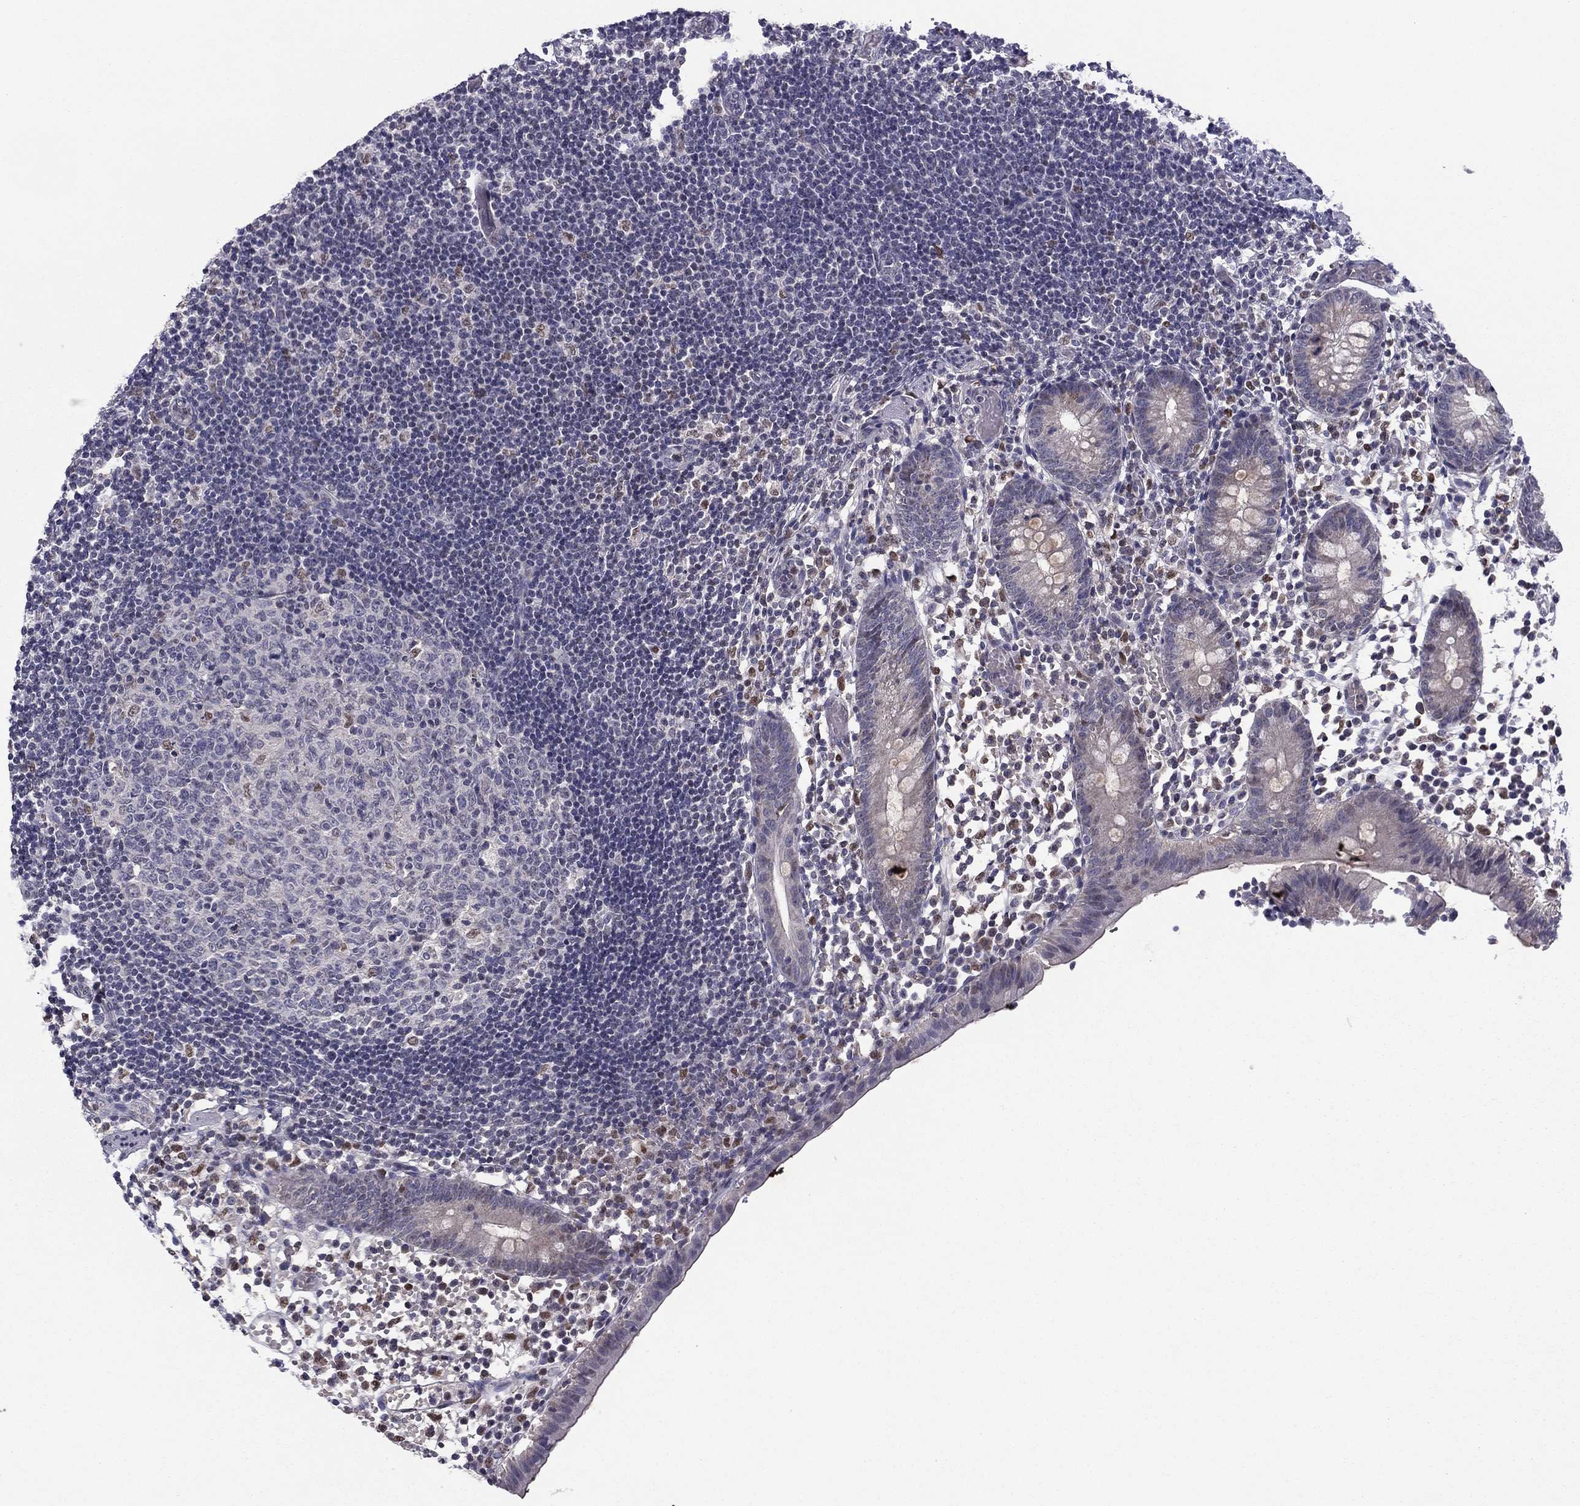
{"staining": {"intensity": "negative", "quantity": "none", "location": "none"}, "tissue": "appendix", "cell_type": "Glandular cells", "image_type": "normal", "snomed": [{"axis": "morphology", "description": "Normal tissue, NOS"}, {"axis": "topography", "description": "Appendix"}], "caption": "This is an IHC photomicrograph of normal appendix. There is no expression in glandular cells.", "gene": "HCN1", "patient": {"sex": "female", "age": 40}}